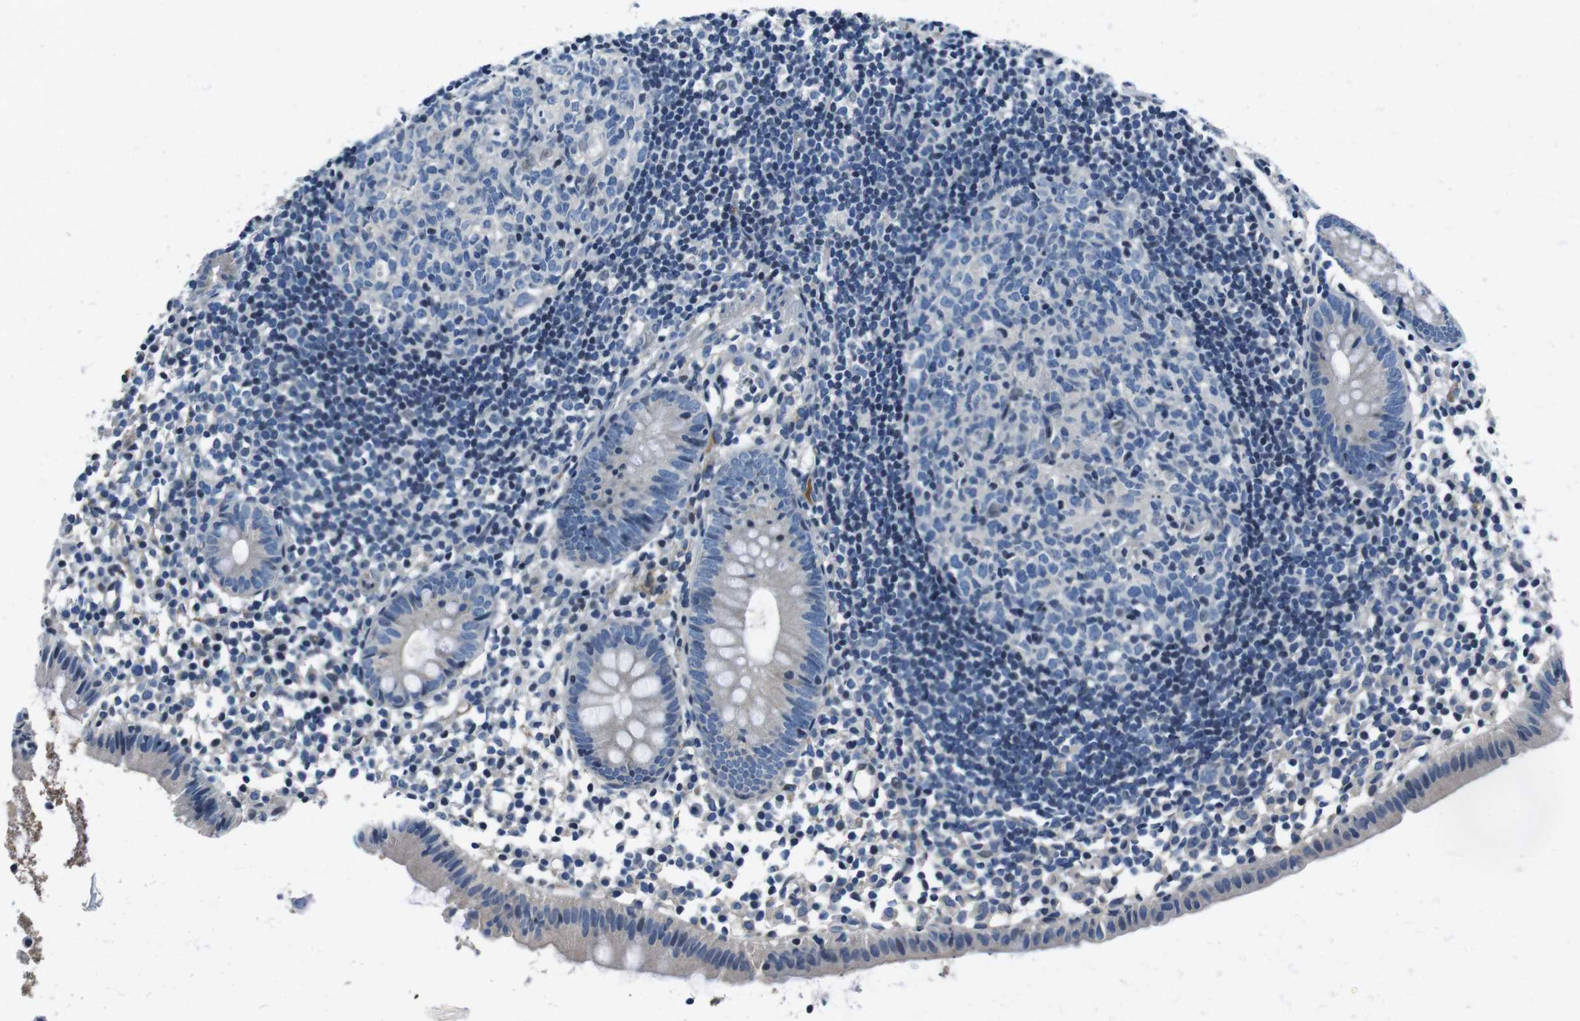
{"staining": {"intensity": "negative", "quantity": "none", "location": "none"}, "tissue": "appendix", "cell_type": "Glandular cells", "image_type": "normal", "snomed": [{"axis": "morphology", "description": "Normal tissue, NOS"}, {"axis": "topography", "description": "Appendix"}], "caption": "Appendix stained for a protein using immunohistochemistry (IHC) displays no staining glandular cells.", "gene": "KCNJ5", "patient": {"sex": "female", "age": 20}}